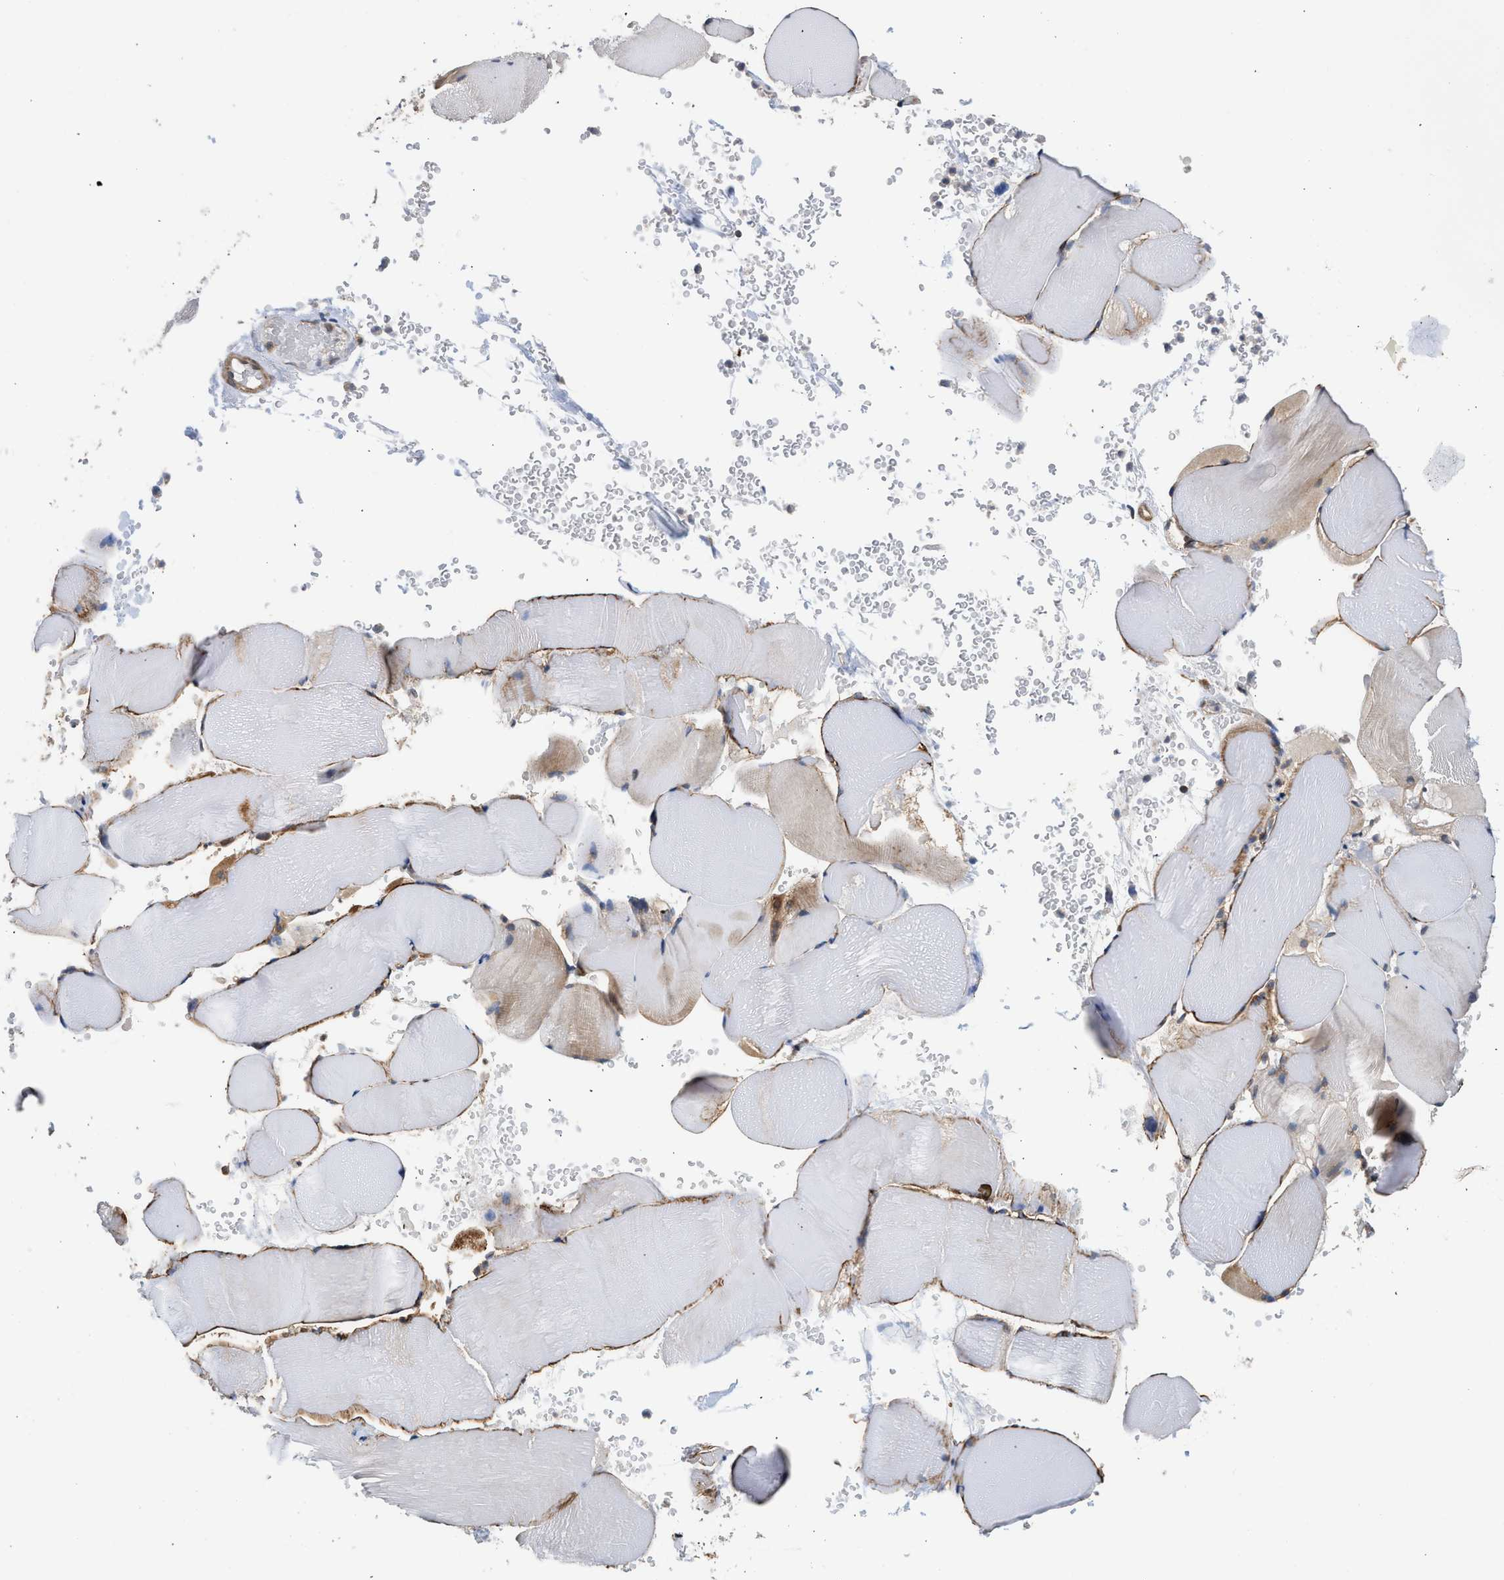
{"staining": {"intensity": "moderate", "quantity": "<25%", "location": "cytoplasmic/membranous"}, "tissue": "skeletal muscle", "cell_type": "Myocytes", "image_type": "normal", "snomed": [{"axis": "morphology", "description": "Normal tissue, NOS"}, {"axis": "topography", "description": "Skeletal muscle"}], "caption": "Protein analysis of unremarkable skeletal muscle demonstrates moderate cytoplasmic/membranous staining in about <25% of myocytes.", "gene": "POLG2", "patient": {"sex": "male", "age": 62}}